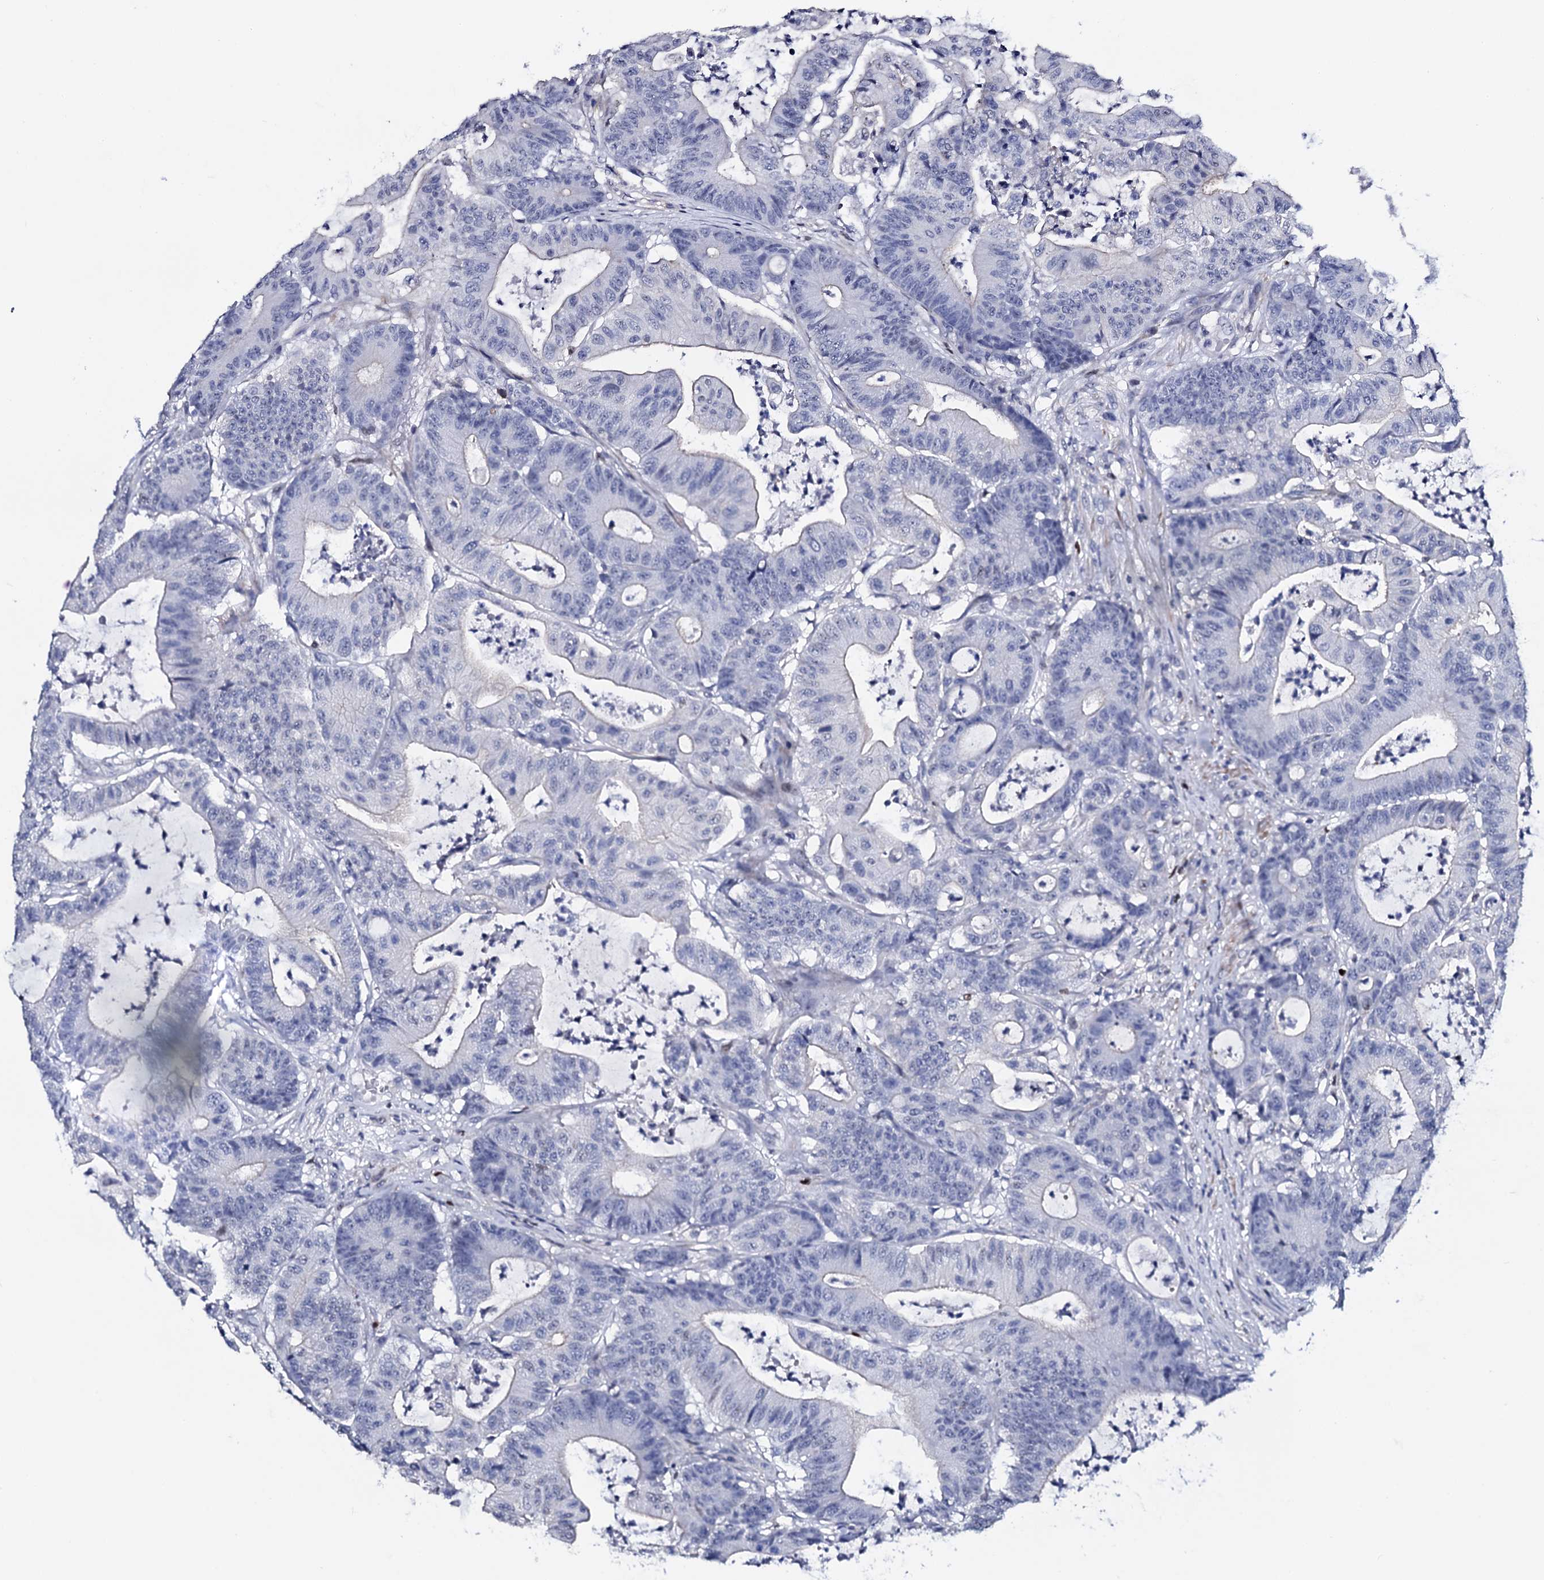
{"staining": {"intensity": "negative", "quantity": "none", "location": "none"}, "tissue": "colorectal cancer", "cell_type": "Tumor cells", "image_type": "cancer", "snomed": [{"axis": "morphology", "description": "Adenocarcinoma, NOS"}, {"axis": "topography", "description": "Colon"}], "caption": "Human colorectal cancer (adenocarcinoma) stained for a protein using immunohistochemistry reveals no expression in tumor cells.", "gene": "NPM2", "patient": {"sex": "female", "age": 84}}